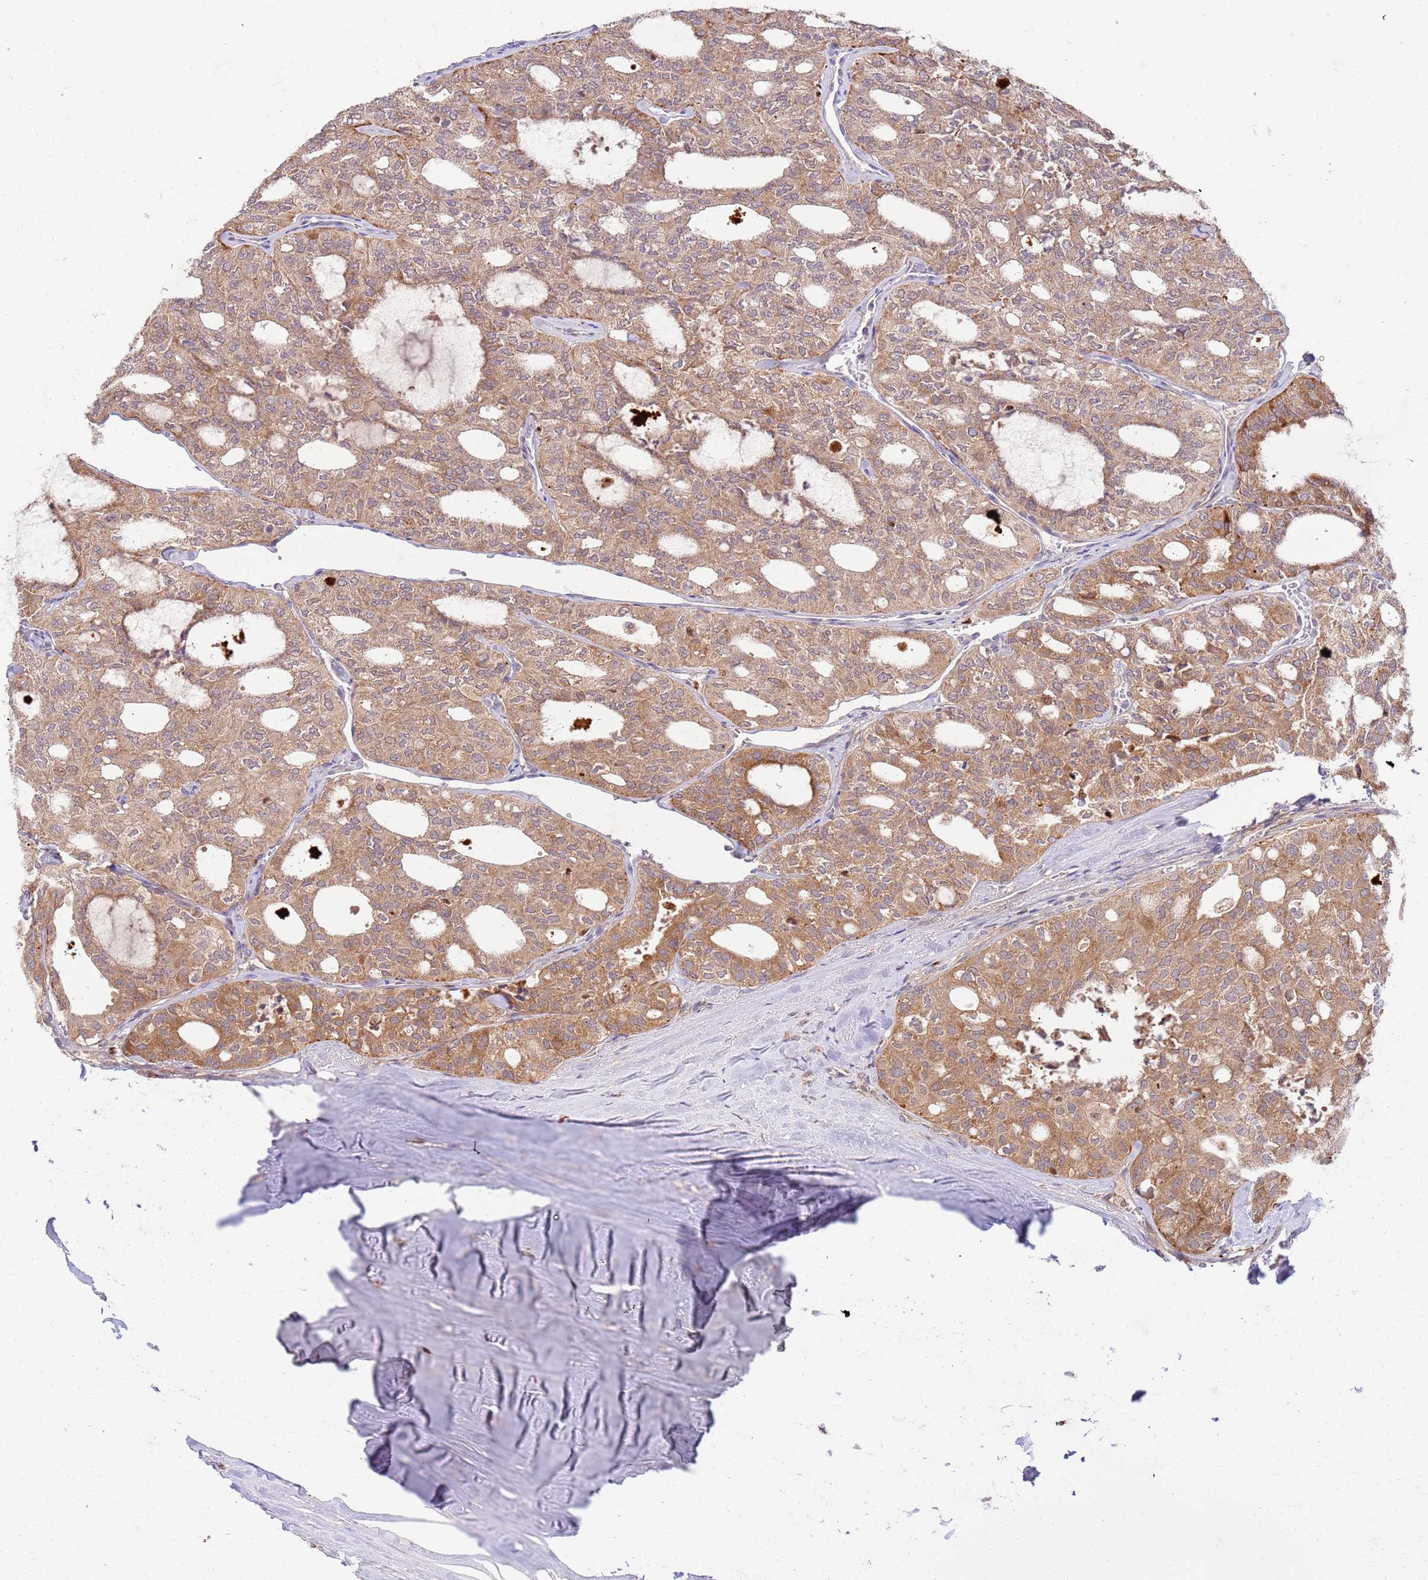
{"staining": {"intensity": "moderate", "quantity": ">75%", "location": "cytoplasmic/membranous"}, "tissue": "thyroid cancer", "cell_type": "Tumor cells", "image_type": "cancer", "snomed": [{"axis": "morphology", "description": "Follicular adenoma carcinoma, NOS"}, {"axis": "topography", "description": "Thyroid gland"}], "caption": "A histopathology image showing moderate cytoplasmic/membranous positivity in about >75% of tumor cells in follicular adenoma carcinoma (thyroid), as visualized by brown immunohistochemical staining.", "gene": "OSBP", "patient": {"sex": "male", "age": 75}}